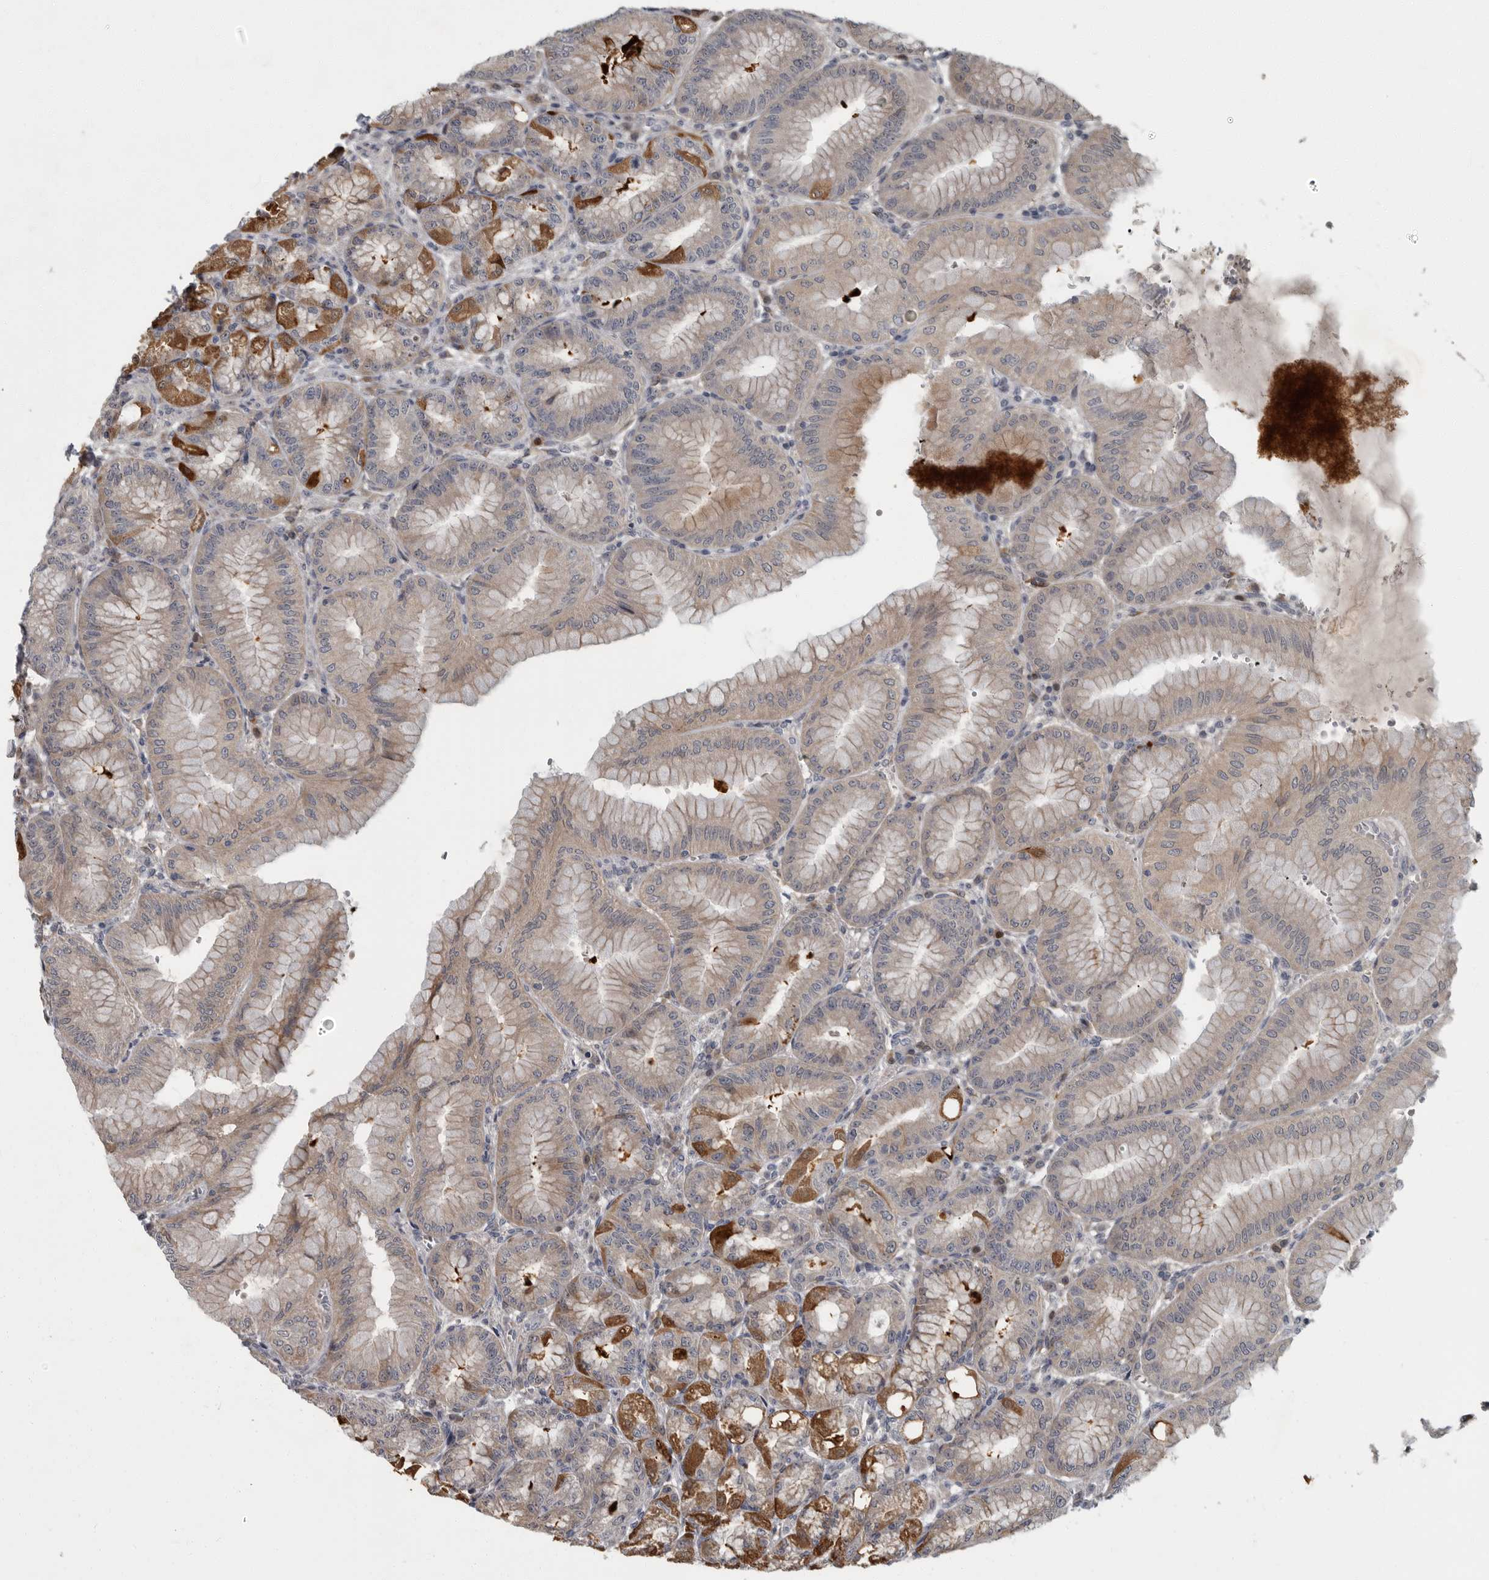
{"staining": {"intensity": "moderate", "quantity": "25%-75%", "location": "cytoplasmic/membranous"}, "tissue": "stomach", "cell_type": "Glandular cells", "image_type": "normal", "snomed": [{"axis": "morphology", "description": "Normal tissue, NOS"}, {"axis": "topography", "description": "Stomach, lower"}], "caption": "This image displays IHC staining of benign human stomach, with medium moderate cytoplasmic/membranous expression in about 25%-75% of glandular cells.", "gene": "PDE7A", "patient": {"sex": "male", "age": 71}}